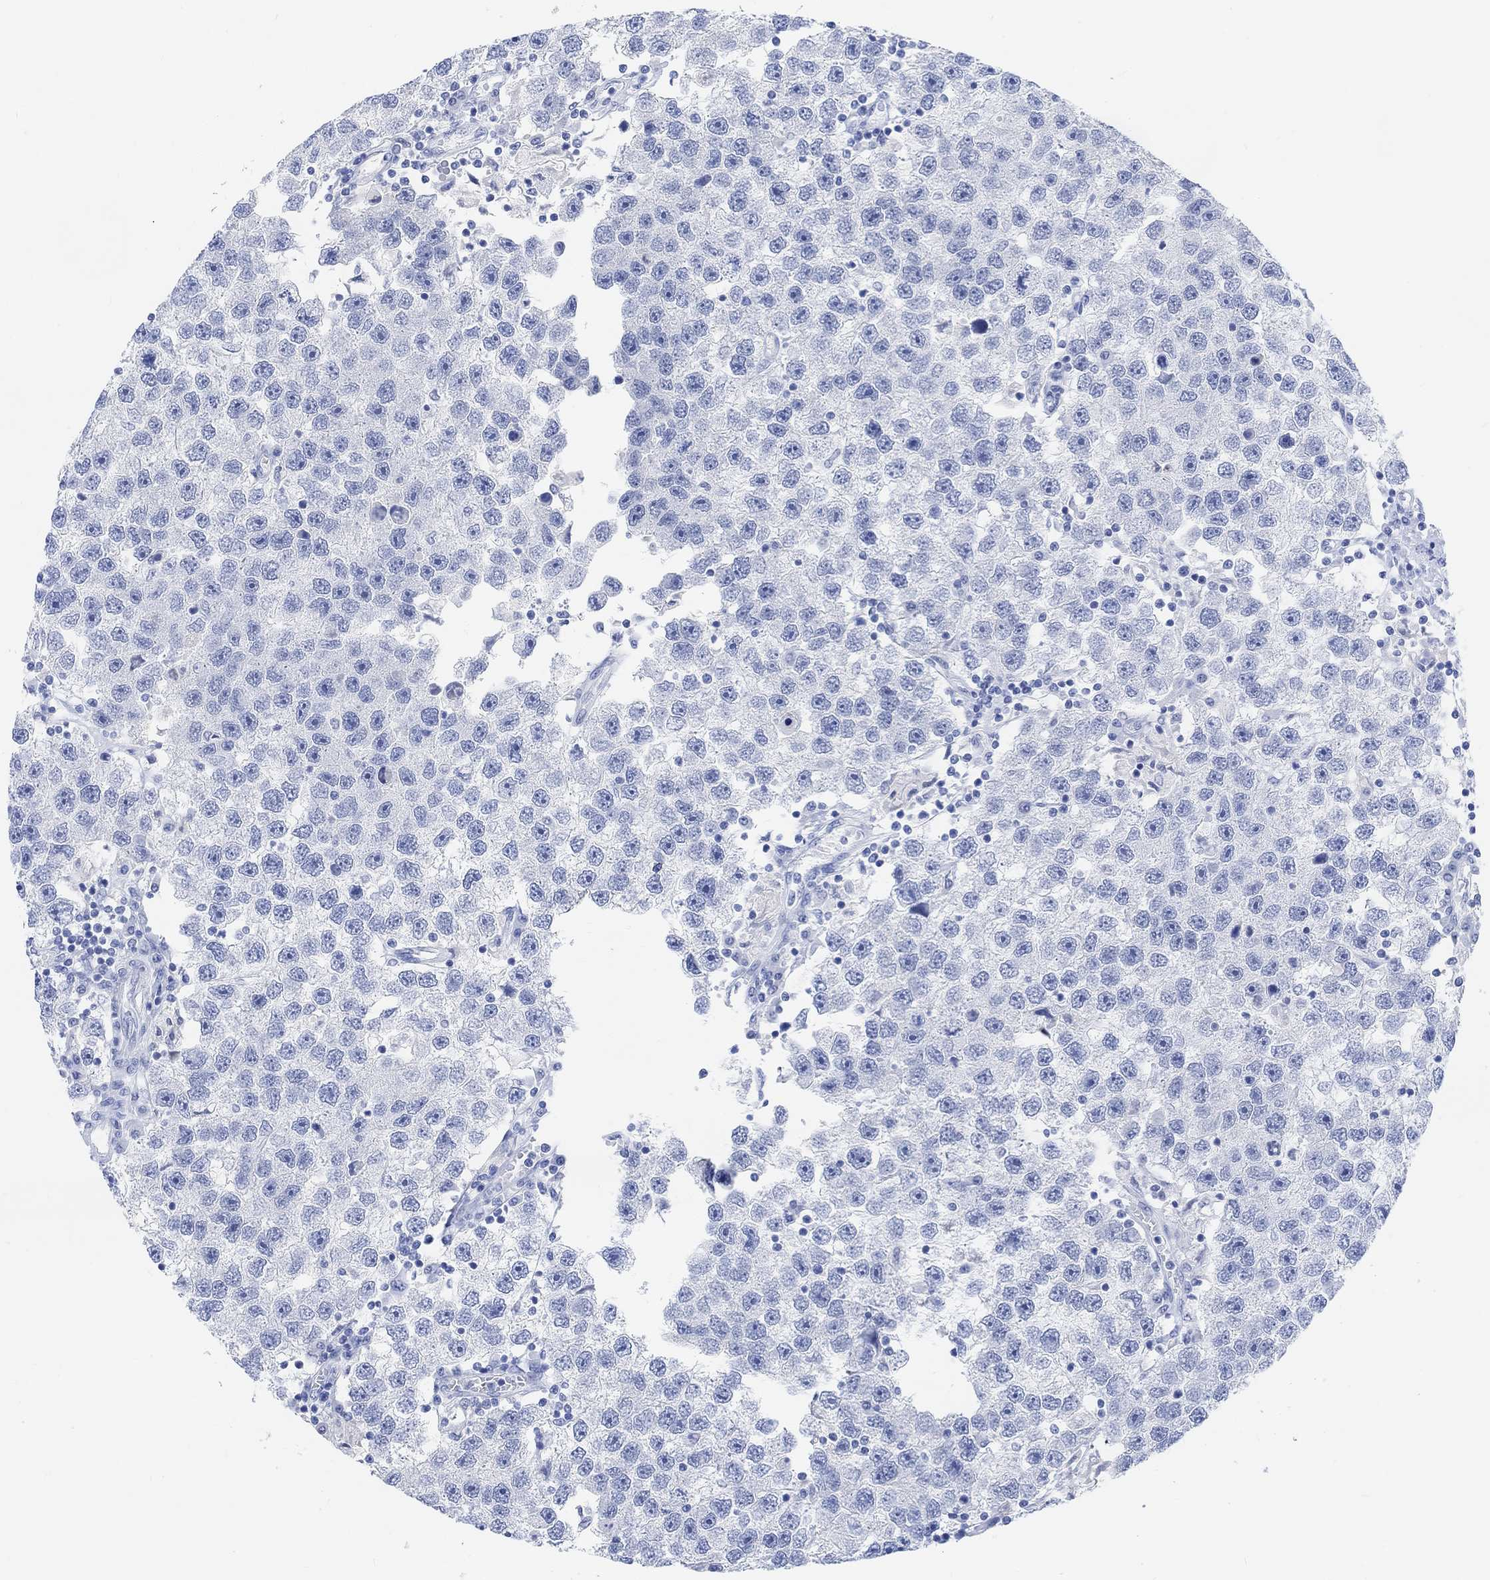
{"staining": {"intensity": "negative", "quantity": "none", "location": "none"}, "tissue": "testis cancer", "cell_type": "Tumor cells", "image_type": "cancer", "snomed": [{"axis": "morphology", "description": "Seminoma, NOS"}, {"axis": "topography", "description": "Testis"}], "caption": "Seminoma (testis) was stained to show a protein in brown. There is no significant positivity in tumor cells. (Immunohistochemistry, brightfield microscopy, high magnification).", "gene": "ENO4", "patient": {"sex": "male", "age": 26}}